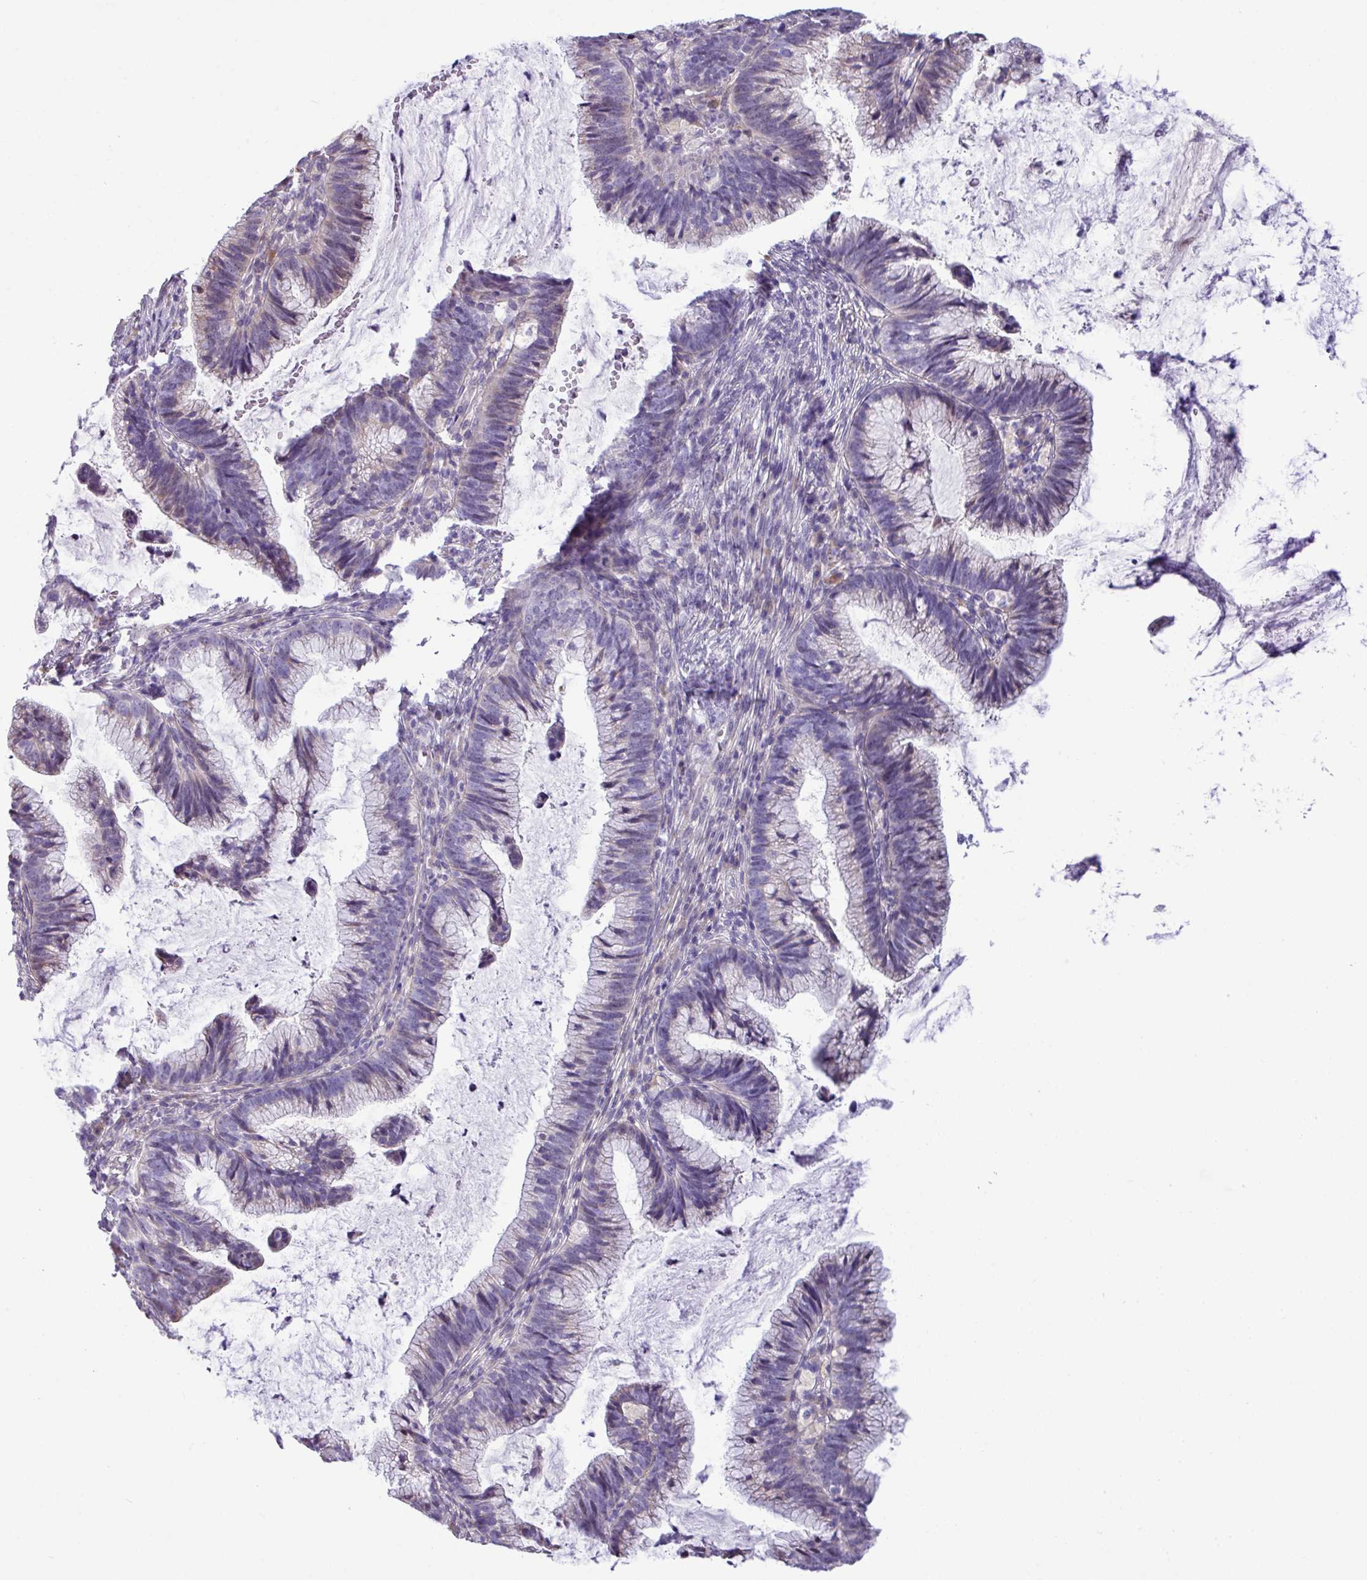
{"staining": {"intensity": "negative", "quantity": "none", "location": "none"}, "tissue": "cervical cancer", "cell_type": "Tumor cells", "image_type": "cancer", "snomed": [{"axis": "morphology", "description": "Adenocarcinoma, NOS"}, {"axis": "topography", "description": "Cervix"}], "caption": "High power microscopy histopathology image of an immunohistochemistry (IHC) photomicrograph of cervical cancer, revealing no significant staining in tumor cells.", "gene": "IRGC", "patient": {"sex": "female", "age": 36}}